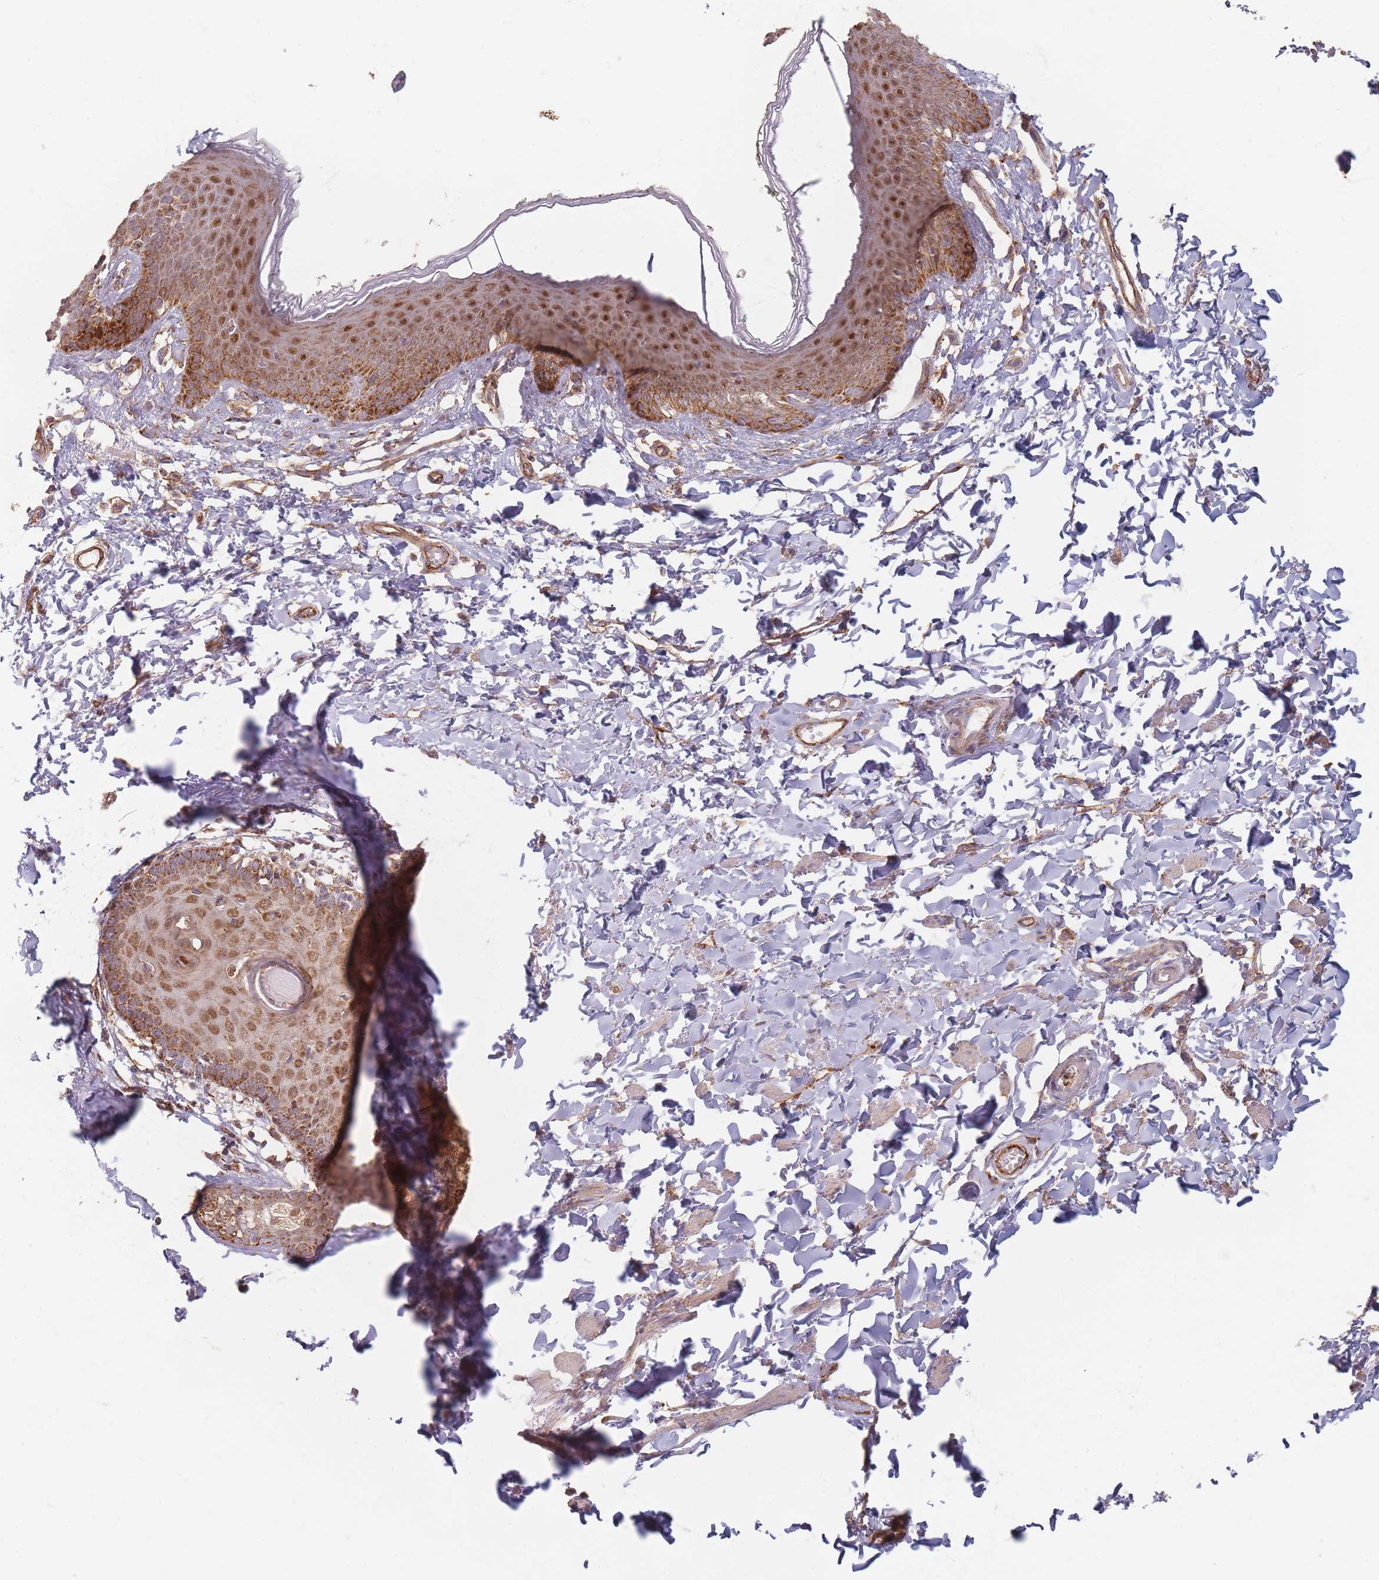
{"staining": {"intensity": "strong", "quantity": ">75%", "location": "cytoplasmic/membranous,nuclear"}, "tissue": "skin", "cell_type": "Epidermal cells", "image_type": "normal", "snomed": [{"axis": "morphology", "description": "Normal tissue, NOS"}, {"axis": "topography", "description": "Vulva"}], "caption": "Skin stained with immunohistochemistry (IHC) shows strong cytoplasmic/membranous,nuclear staining in about >75% of epidermal cells.", "gene": "ESRP2", "patient": {"sex": "female", "age": 66}}